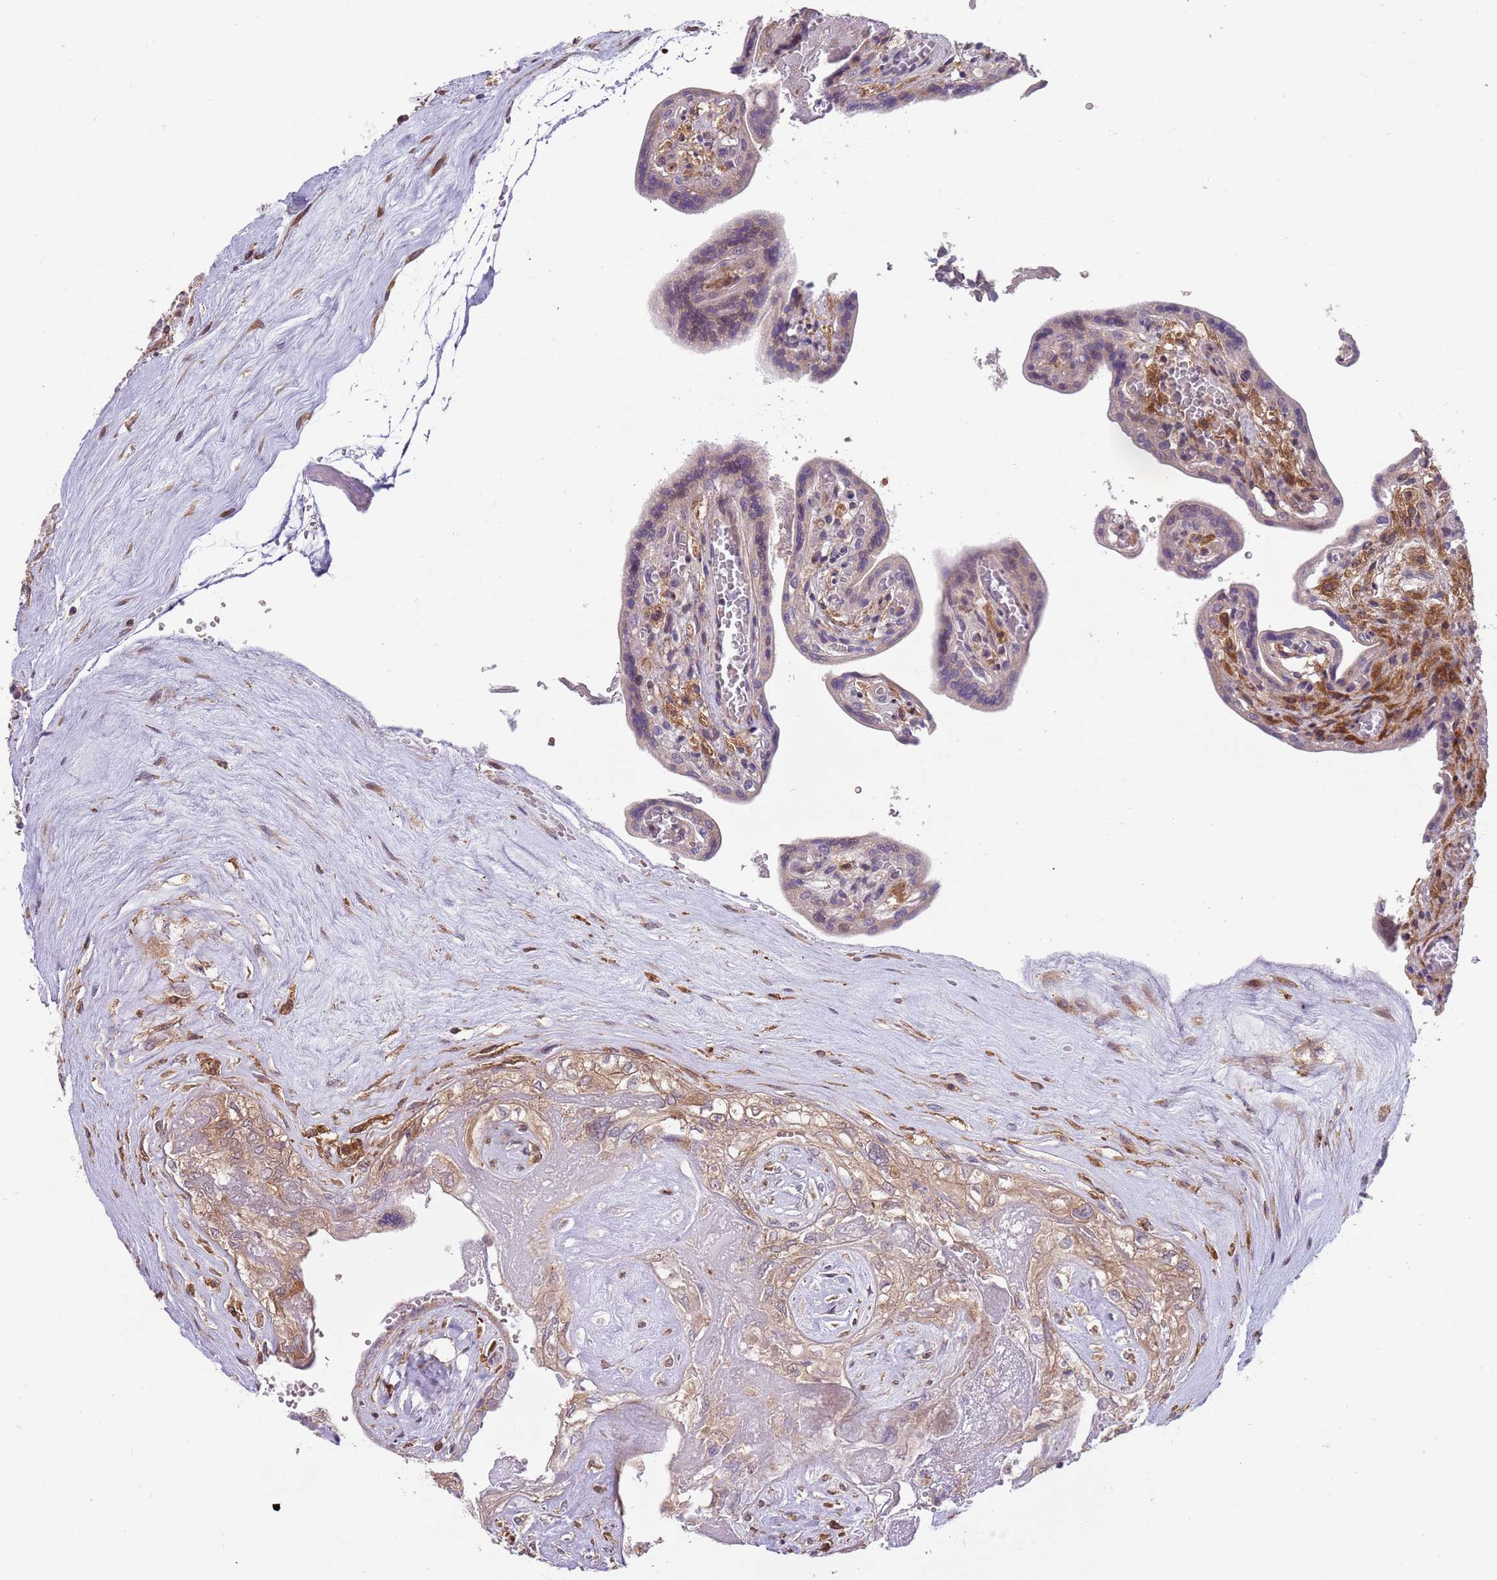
{"staining": {"intensity": "strong", "quantity": "25%-75%", "location": "cytoplasmic/membranous"}, "tissue": "placenta", "cell_type": "Trophoblastic cells", "image_type": "normal", "snomed": [{"axis": "morphology", "description": "Normal tissue, NOS"}, {"axis": "topography", "description": "Placenta"}], "caption": "High-magnification brightfield microscopy of benign placenta stained with DAB (3,3'-diaminobenzidine) (brown) and counterstained with hematoxylin (blue). trophoblastic cells exhibit strong cytoplasmic/membranous staining is identified in approximately25%-75% of cells. The protein of interest is stained brown, and the nuclei are stained in blue (DAB IHC with brightfield microscopy, high magnification).", "gene": "GGA1", "patient": {"sex": "female", "age": 37}}